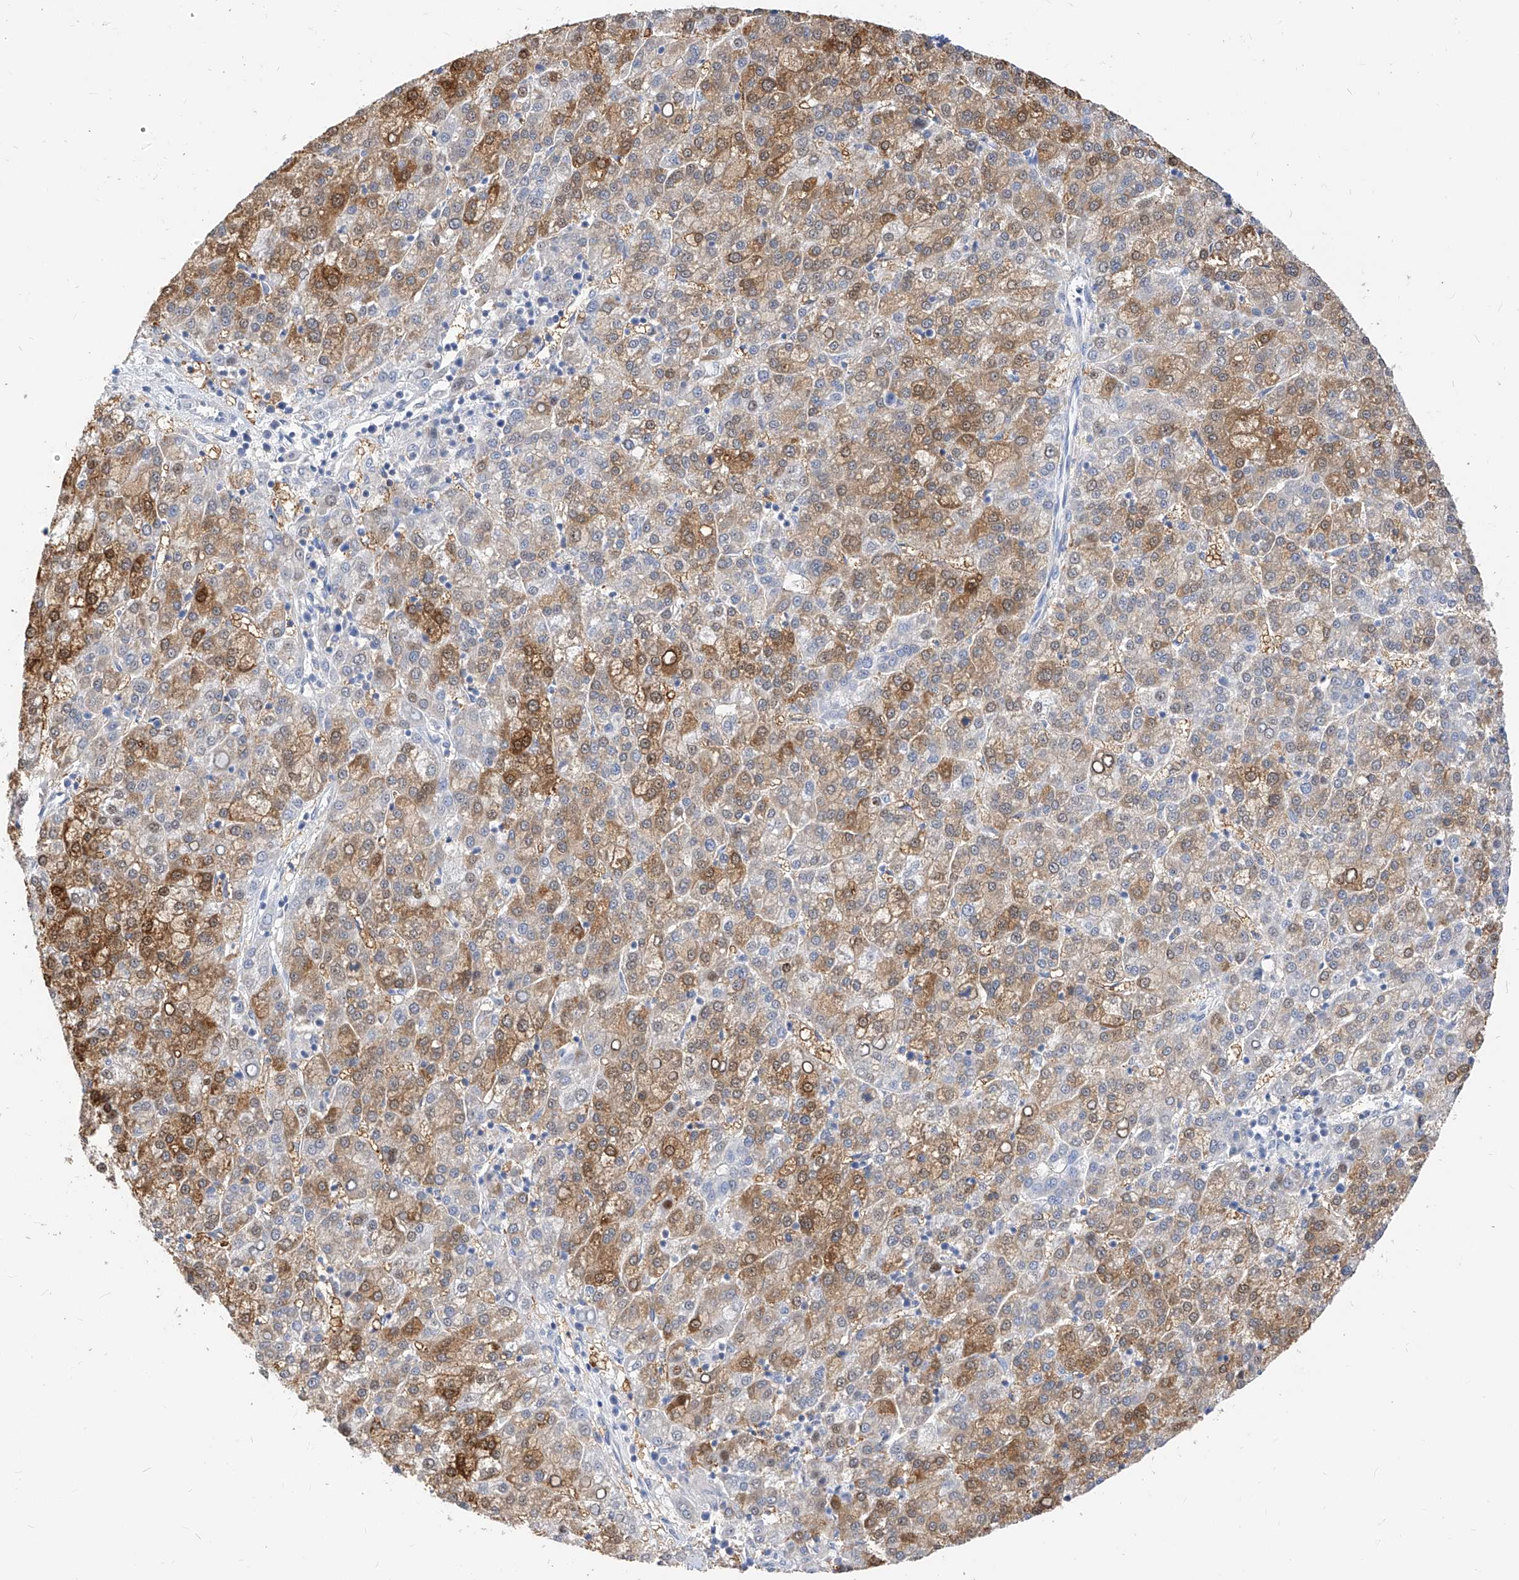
{"staining": {"intensity": "moderate", "quantity": ">75%", "location": "cytoplasmic/membranous"}, "tissue": "liver cancer", "cell_type": "Tumor cells", "image_type": "cancer", "snomed": [{"axis": "morphology", "description": "Carcinoma, Hepatocellular, NOS"}, {"axis": "topography", "description": "Liver"}], "caption": "Hepatocellular carcinoma (liver) stained for a protein exhibits moderate cytoplasmic/membranous positivity in tumor cells.", "gene": "ZZEF1", "patient": {"sex": "female", "age": 58}}